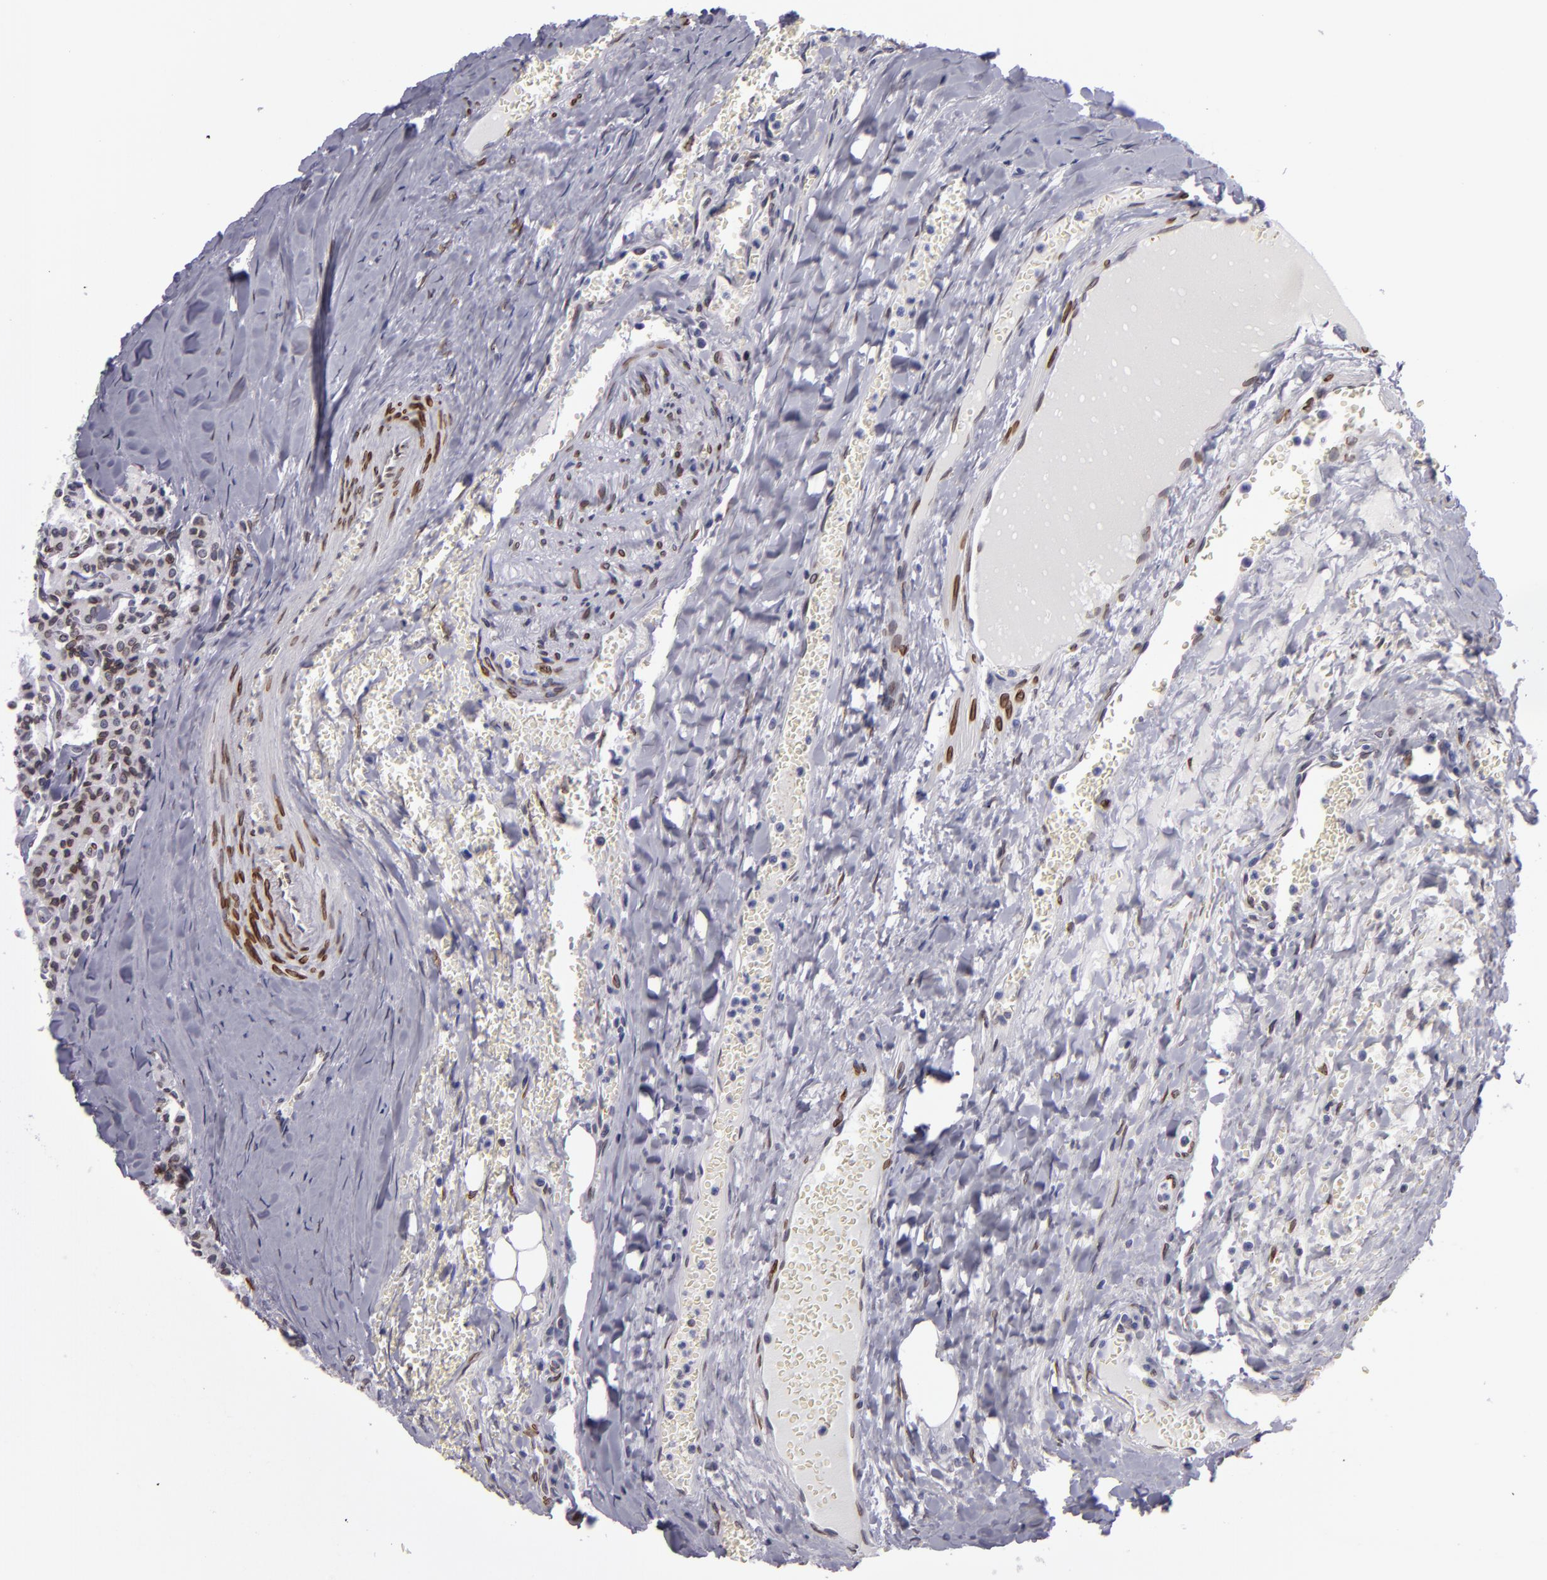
{"staining": {"intensity": "moderate", "quantity": "25%-75%", "location": "nuclear"}, "tissue": "carcinoid", "cell_type": "Tumor cells", "image_type": "cancer", "snomed": [{"axis": "morphology", "description": "Carcinoid, malignant, NOS"}, {"axis": "topography", "description": "Bronchus"}], "caption": "Protein staining of carcinoid (malignant) tissue reveals moderate nuclear staining in approximately 25%-75% of tumor cells. The staining was performed using DAB (3,3'-diaminobenzidine) to visualize the protein expression in brown, while the nuclei were stained in blue with hematoxylin (Magnification: 20x).", "gene": "EMD", "patient": {"sex": "male", "age": 55}}